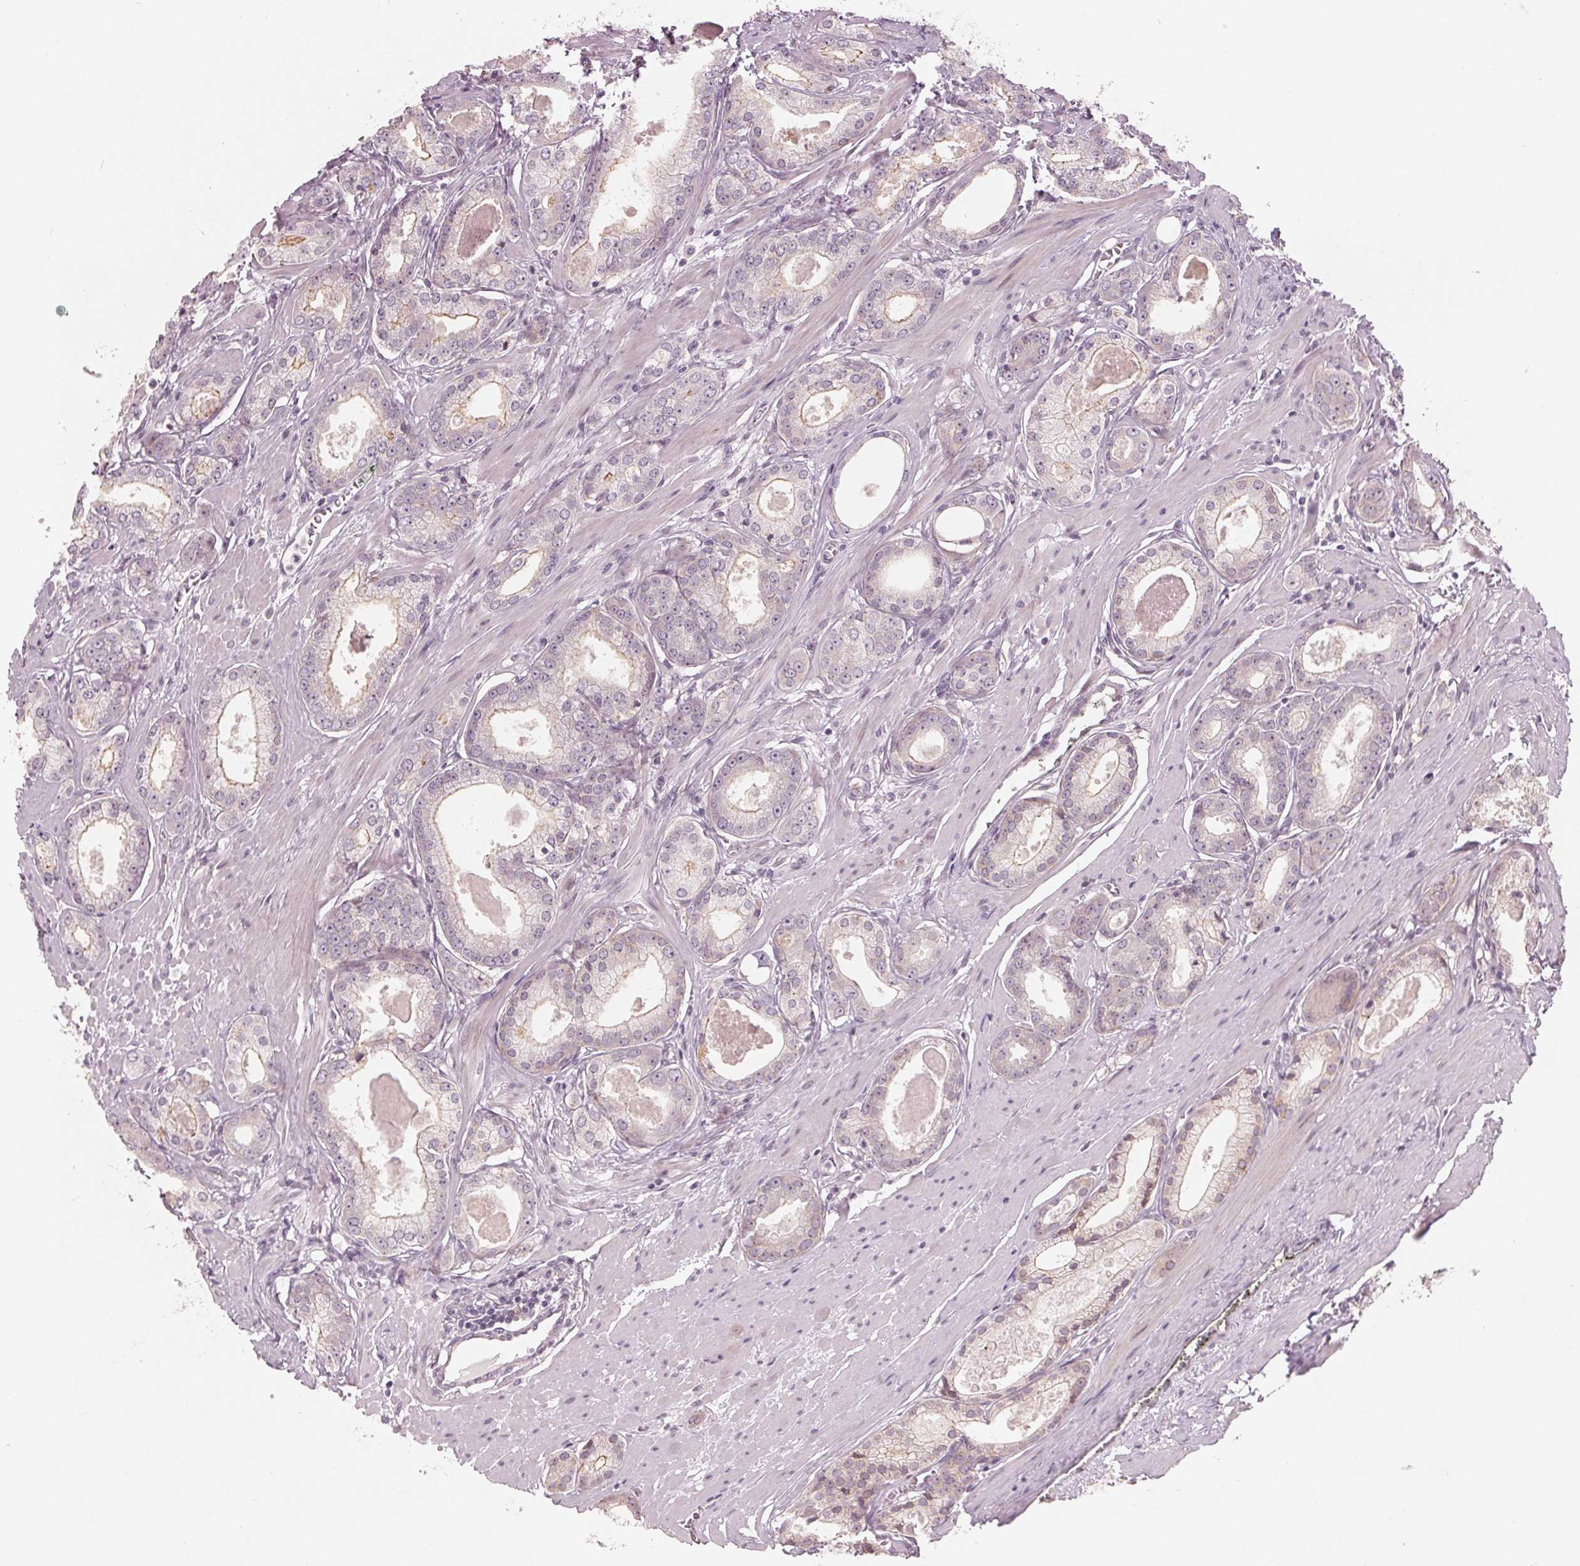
{"staining": {"intensity": "weak", "quantity": "<25%", "location": "cytoplasmic/membranous"}, "tissue": "prostate cancer", "cell_type": "Tumor cells", "image_type": "cancer", "snomed": [{"axis": "morphology", "description": "Adenocarcinoma, NOS"}, {"axis": "morphology", "description": "Adenocarcinoma, Low grade"}, {"axis": "topography", "description": "Prostate"}], "caption": "A photomicrograph of human prostate cancer is negative for staining in tumor cells.", "gene": "TMED6", "patient": {"sex": "male", "age": 64}}